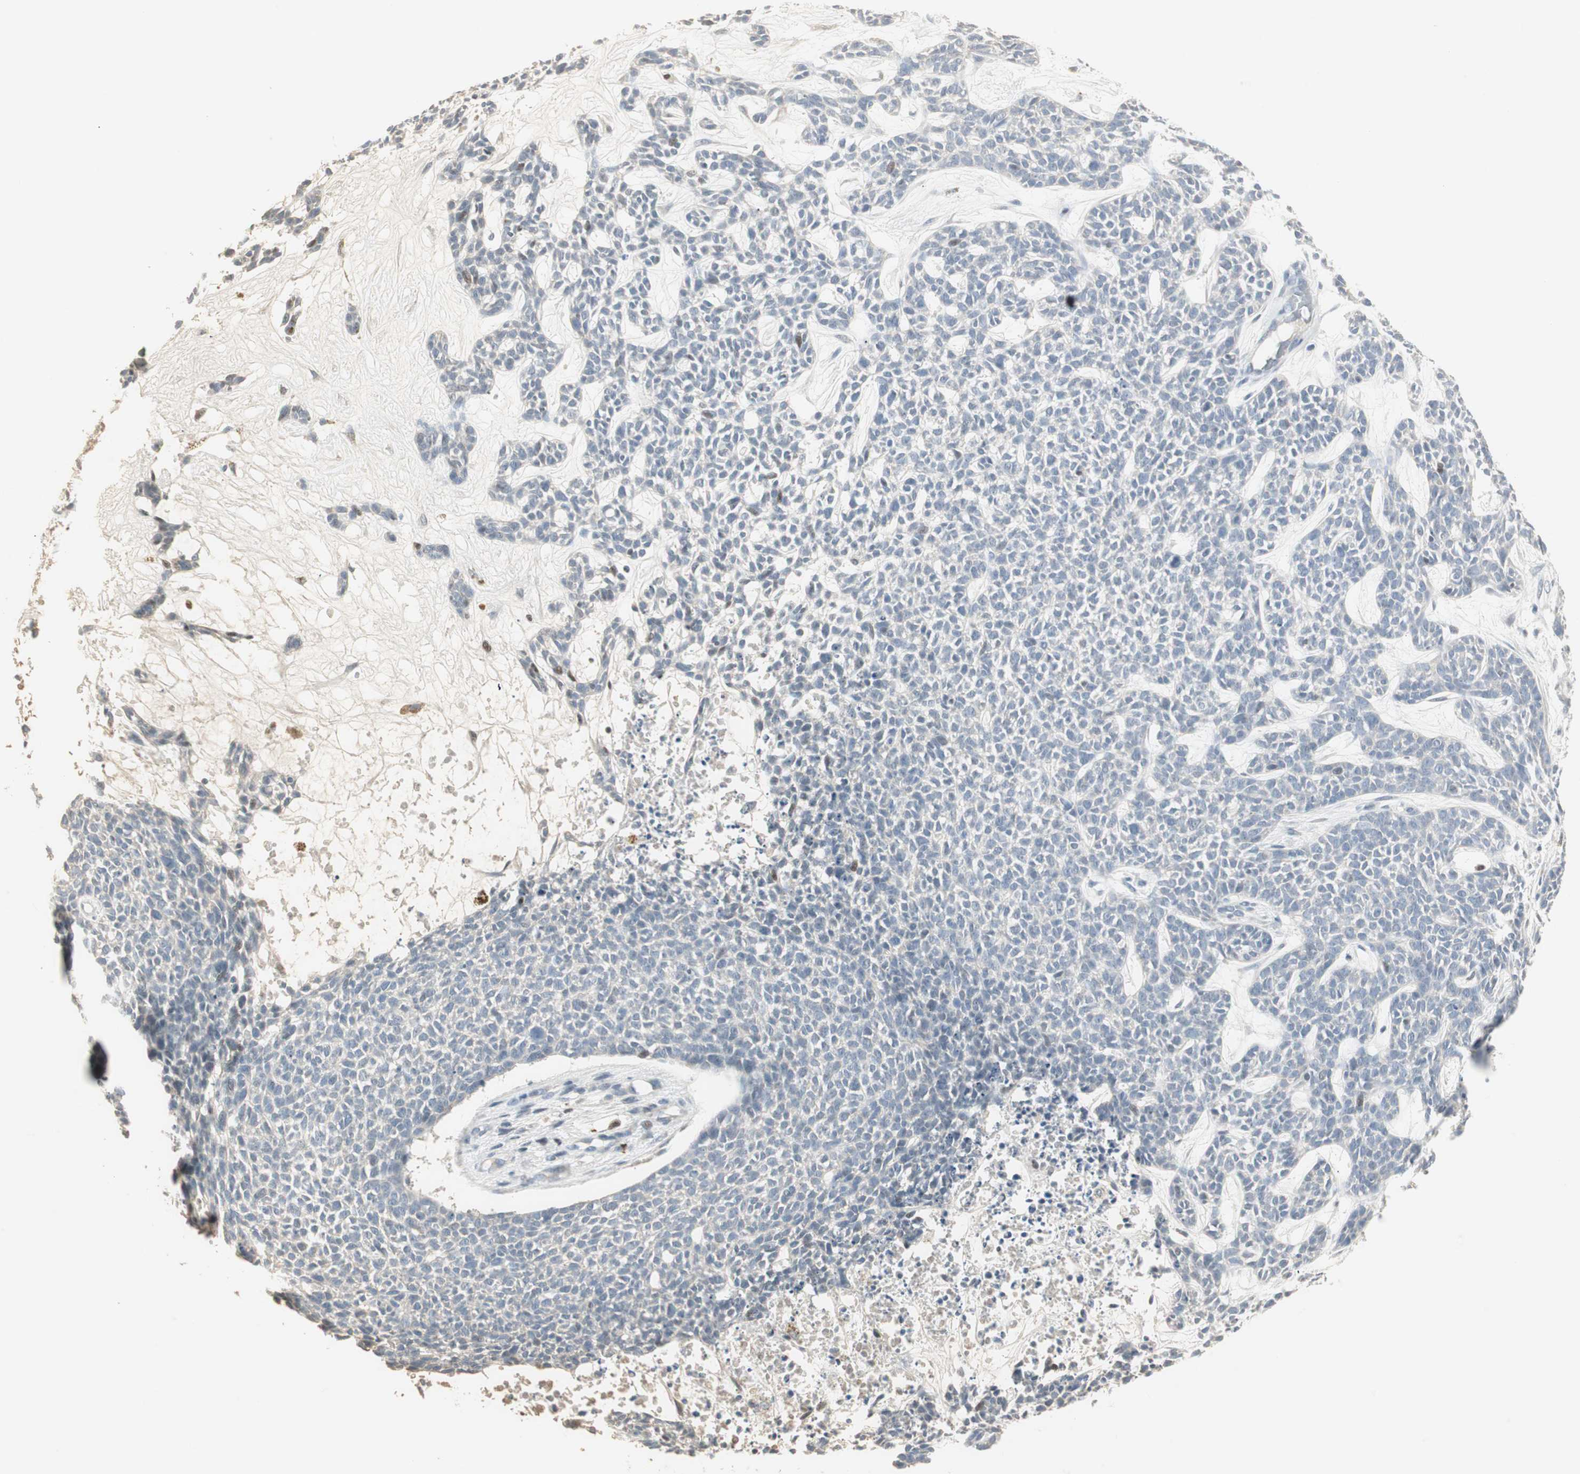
{"staining": {"intensity": "negative", "quantity": "none", "location": "none"}, "tissue": "skin cancer", "cell_type": "Tumor cells", "image_type": "cancer", "snomed": [{"axis": "morphology", "description": "Basal cell carcinoma"}, {"axis": "topography", "description": "Skin"}], "caption": "Immunohistochemical staining of human skin cancer (basal cell carcinoma) reveals no significant expression in tumor cells. Brightfield microscopy of immunohistochemistry (IHC) stained with DAB (3,3'-diaminobenzidine) (brown) and hematoxylin (blue), captured at high magnification.", "gene": "RUNX2", "patient": {"sex": "female", "age": 84}}